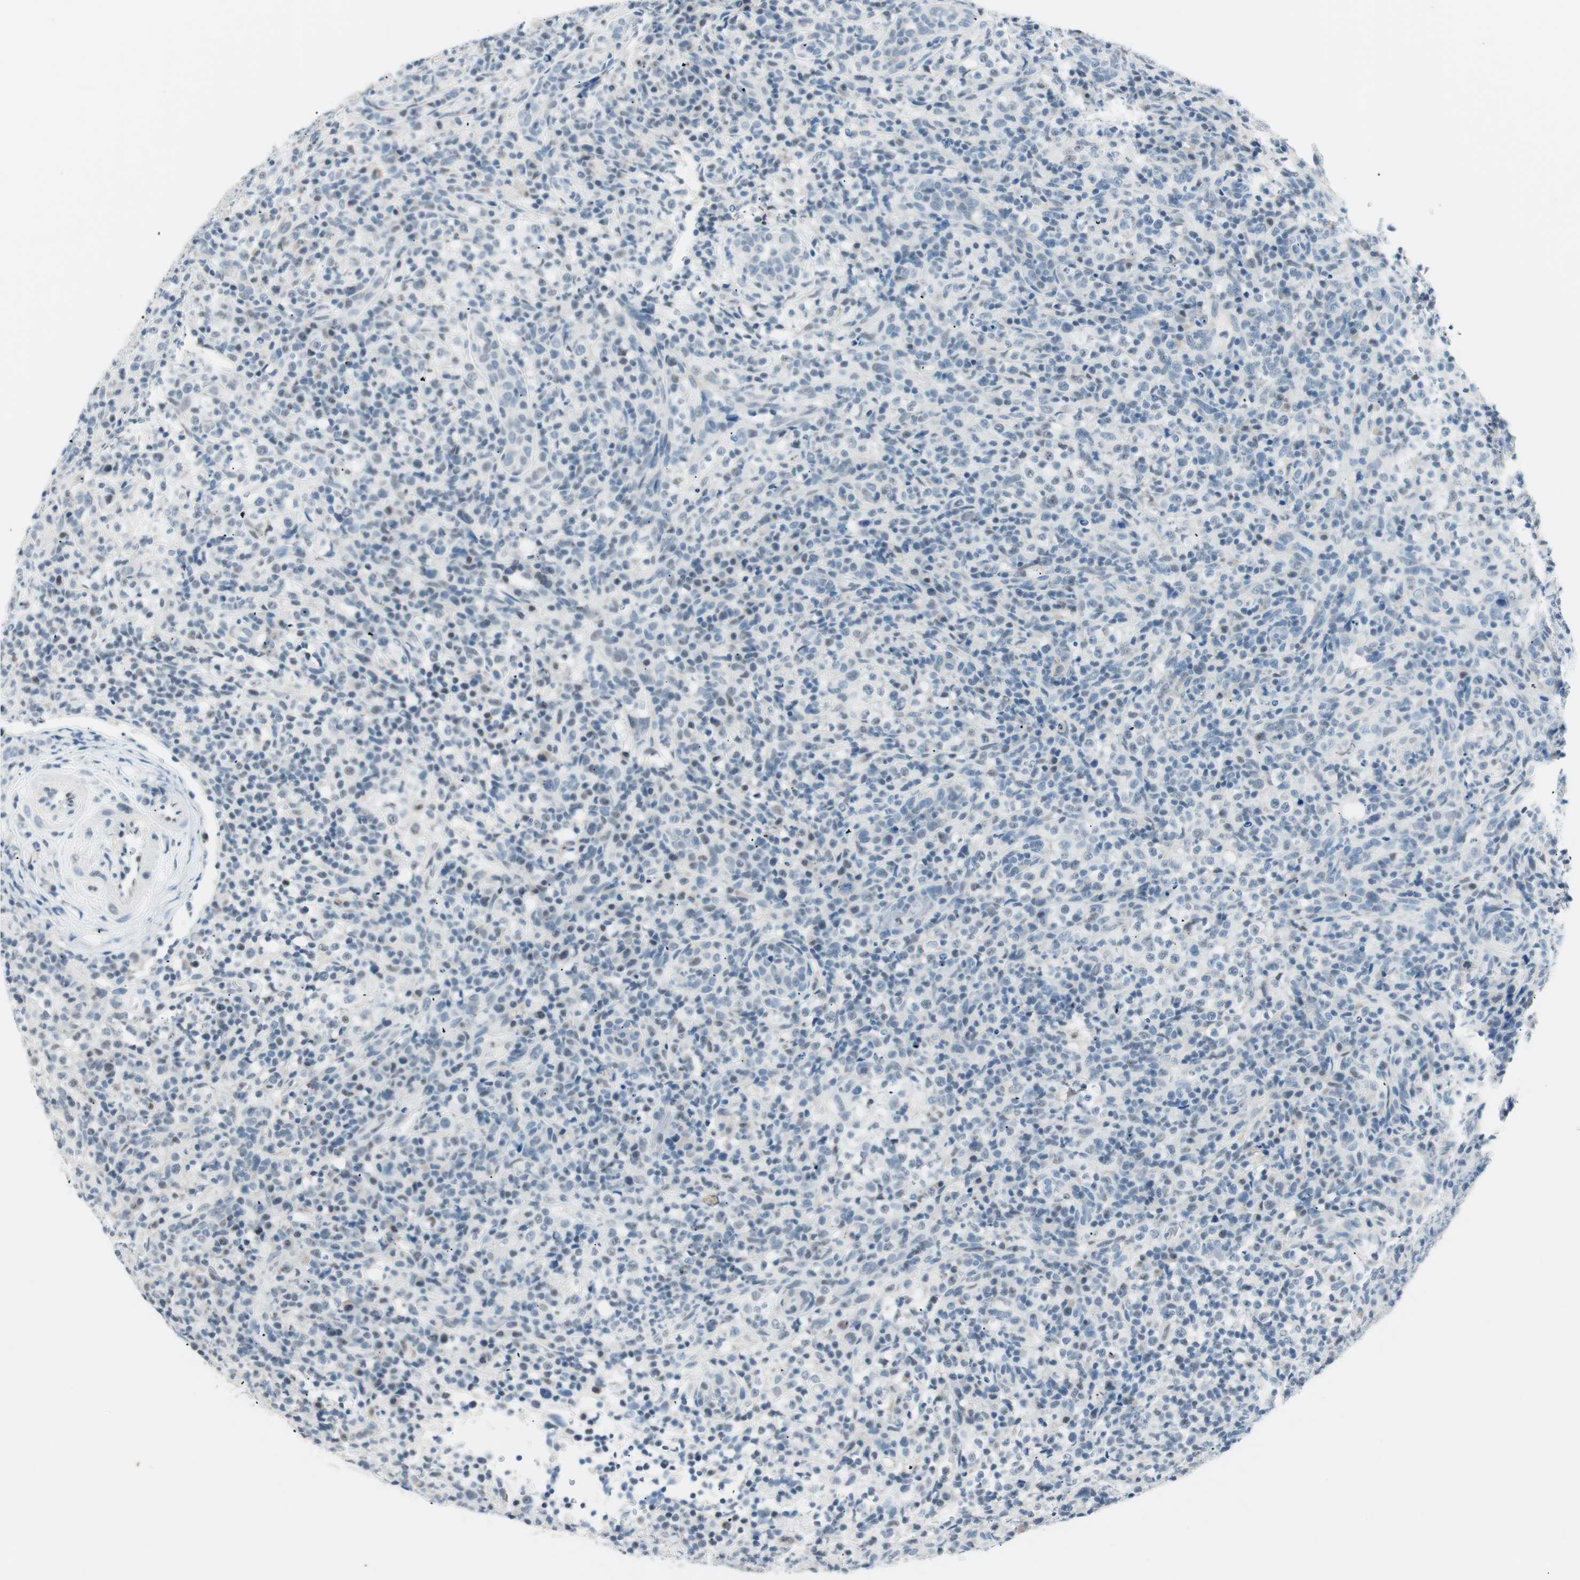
{"staining": {"intensity": "negative", "quantity": "none", "location": "none"}, "tissue": "lymphoma", "cell_type": "Tumor cells", "image_type": "cancer", "snomed": [{"axis": "morphology", "description": "Malignant lymphoma, non-Hodgkin's type, High grade"}, {"axis": "topography", "description": "Lymph node"}], "caption": "High magnification brightfield microscopy of lymphoma stained with DAB (brown) and counterstained with hematoxylin (blue): tumor cells show no significant expression.", "gene": "HOXB13", "patient": {"sex": "female", "age": 76}}